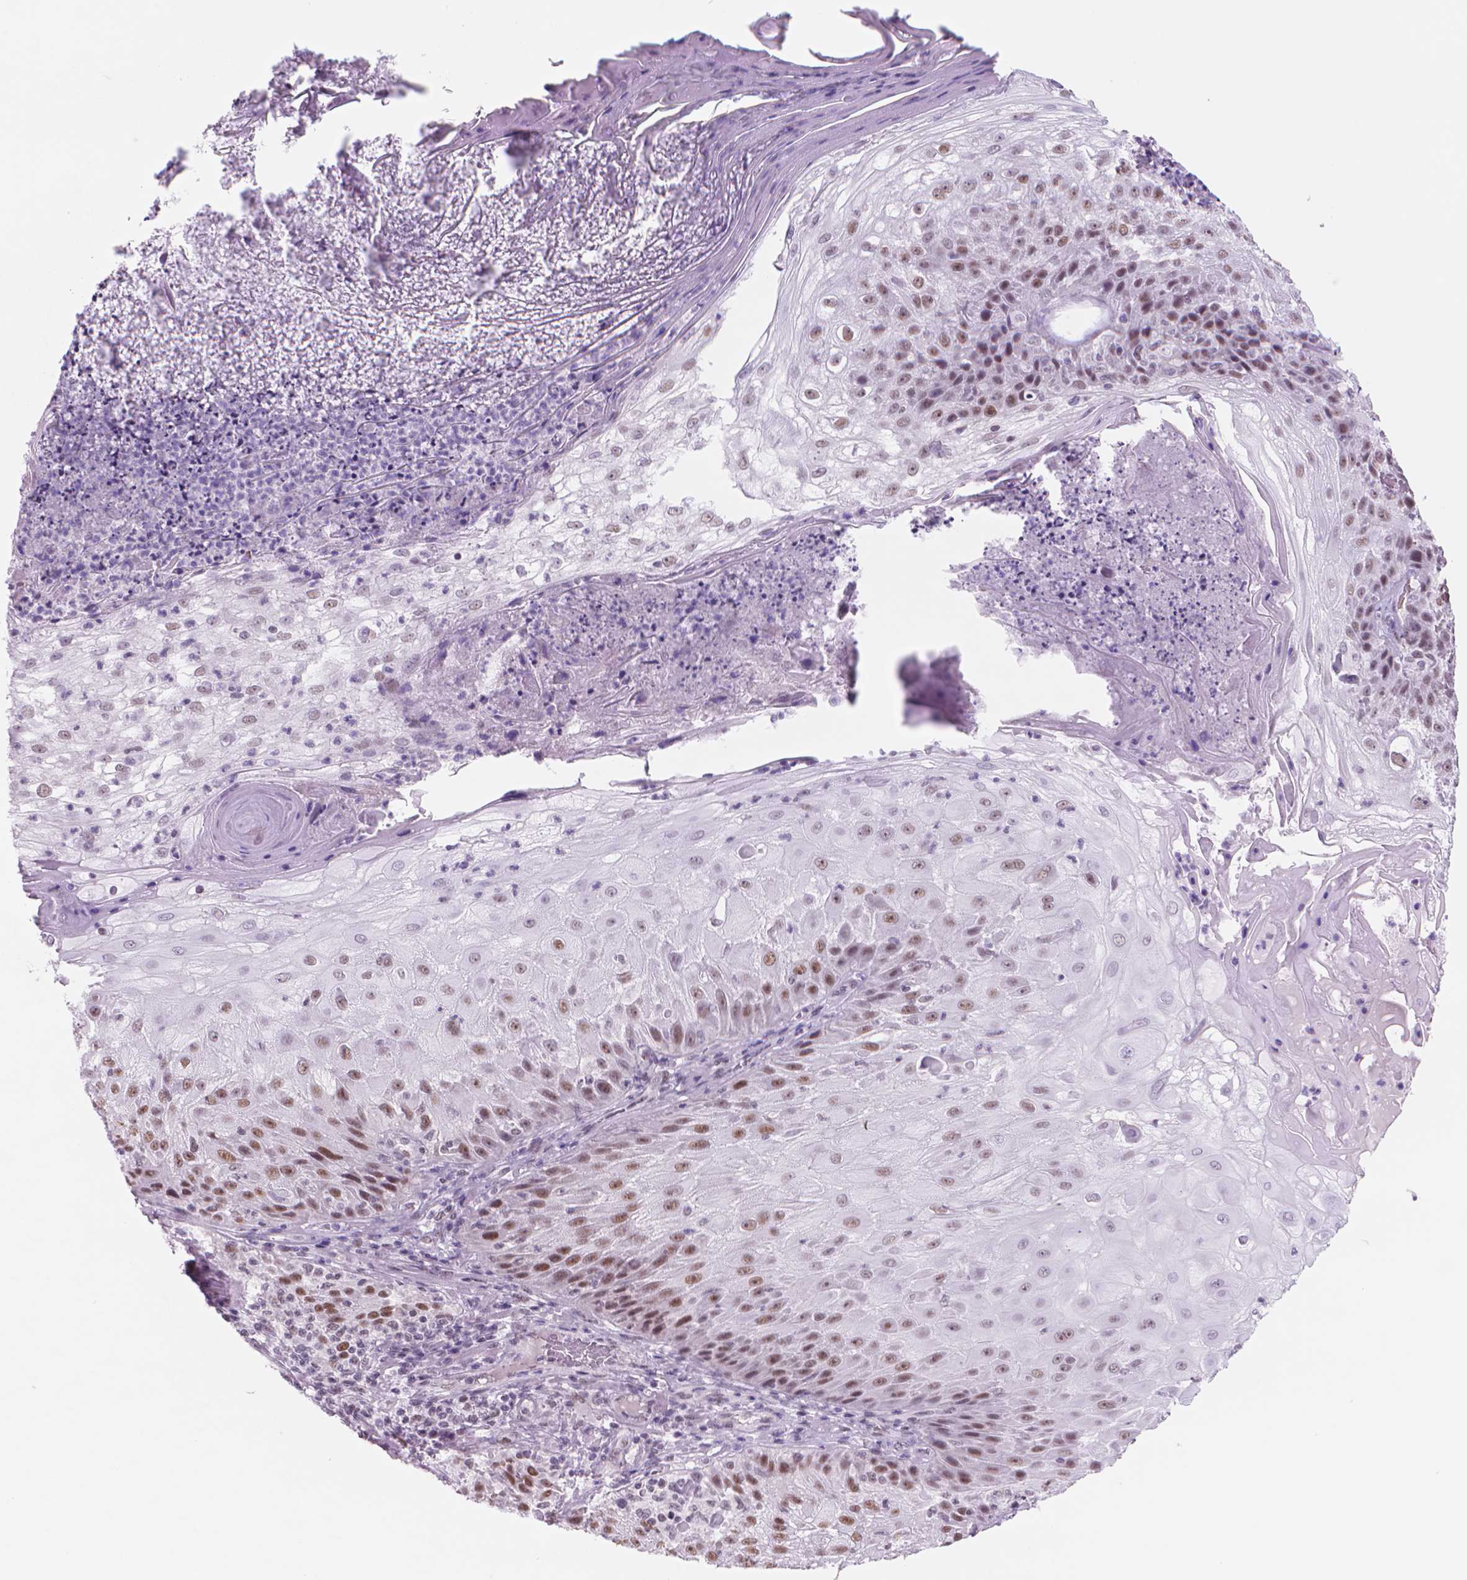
{"staining": {"intensity": "moderate", "quantity": "25%-75%", "location": "nuclear"}, "tissue": "skin cancer", "cell_type": "Tumor cells", "image_type": "cancer", "snomed": [{"axis": "morphology", "description": "Normal tissue, NOS"}, {"axis": "morphology", "description": "Squamous cell carcinoma, NOS"}, {"axis": "topography", "description": "Skin"}], "caption": "An image of skin cancer stained for a protein demonstrates moderate nuclear brown staining in tumor cells. Nuclei are stained in blue.", "gene": "POLR3D", "patient": {"sex": "female", "age": 83}}